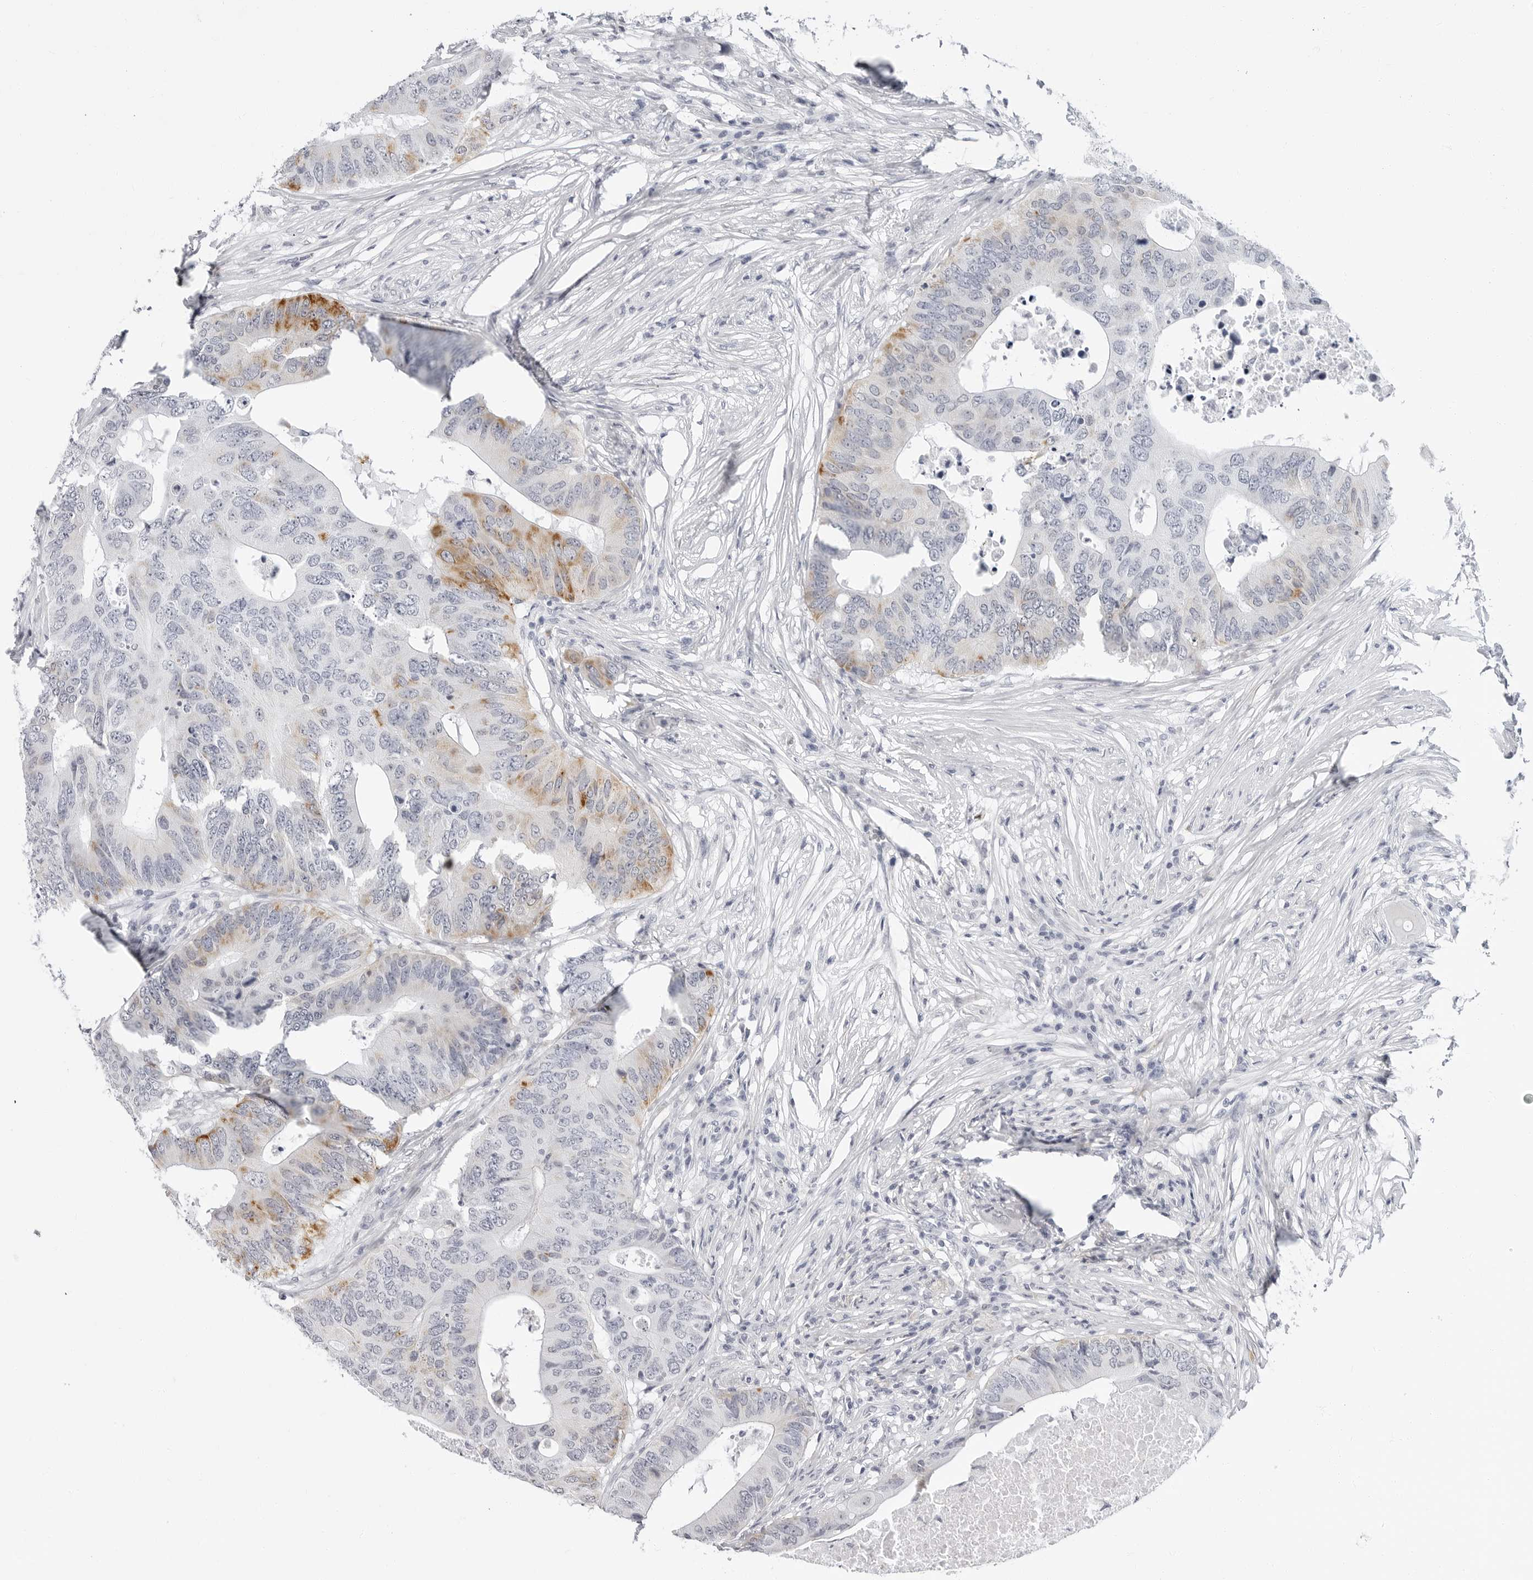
{"staining": {"intensity": "moderate", "quantity": "<25%", "location": "cytoplasmic/membranous"}, "tissue": "colorectal cancer", "cell_type": "Tumor cells", "image_type": "cancer", "snomed": [{"axis": "morphology", "description": "Adenocarcinoma, NOS"}, {"axis": "topography", "description": "Colon"}], "caption": "The photomicrograph exhibits immunohistochemical staining of colorectal adenocarcinoma. There is moderate cytoplasmic/membranous expression is appreciated in about <25% of tumor cells. The staining is performed using DAB (3,3'-diaminobenzidine) brown chromogen to label protein expression. The nuclei are counter-stained blue using hematoxylin.", "gene": "ERICH3", "patient": {"sex": "male", "age": 71}}